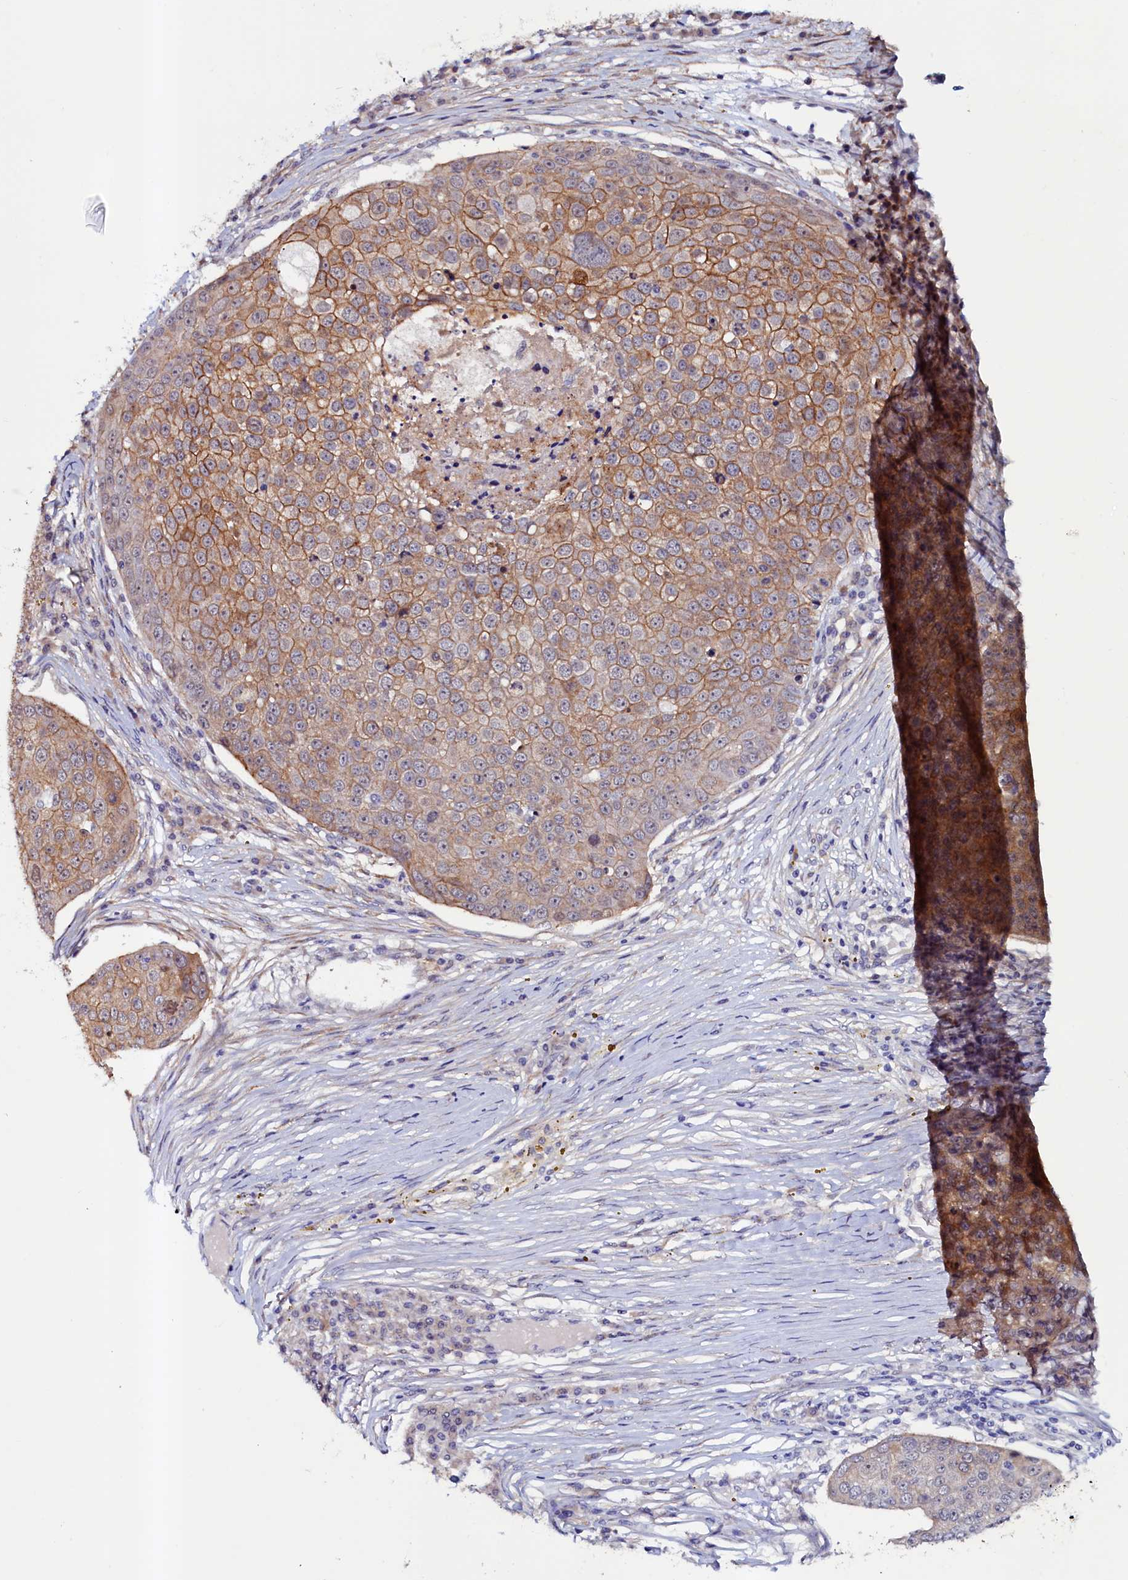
{"staining": {"intensity": "moderate", "quantity": ">75%", "location": "cytoplasmic/membranous"}, "tissue": "skin cancer", "cell_type": "Tumor cells", "image_type": "cancer", "snomed": [{"axis": "morphology", "description": "Squamous cell carcinoma, NOS"}, {"axis": "topography", "description": "Skin"}], "caption": "Skin cancer stained with a brown dye demonstrates moderate cytoplasmic/membranous positive positivity in approximately >75% of tumor cells.", "gene": "PACSIN3", "patient": {"sex": "male", "age": 71}}